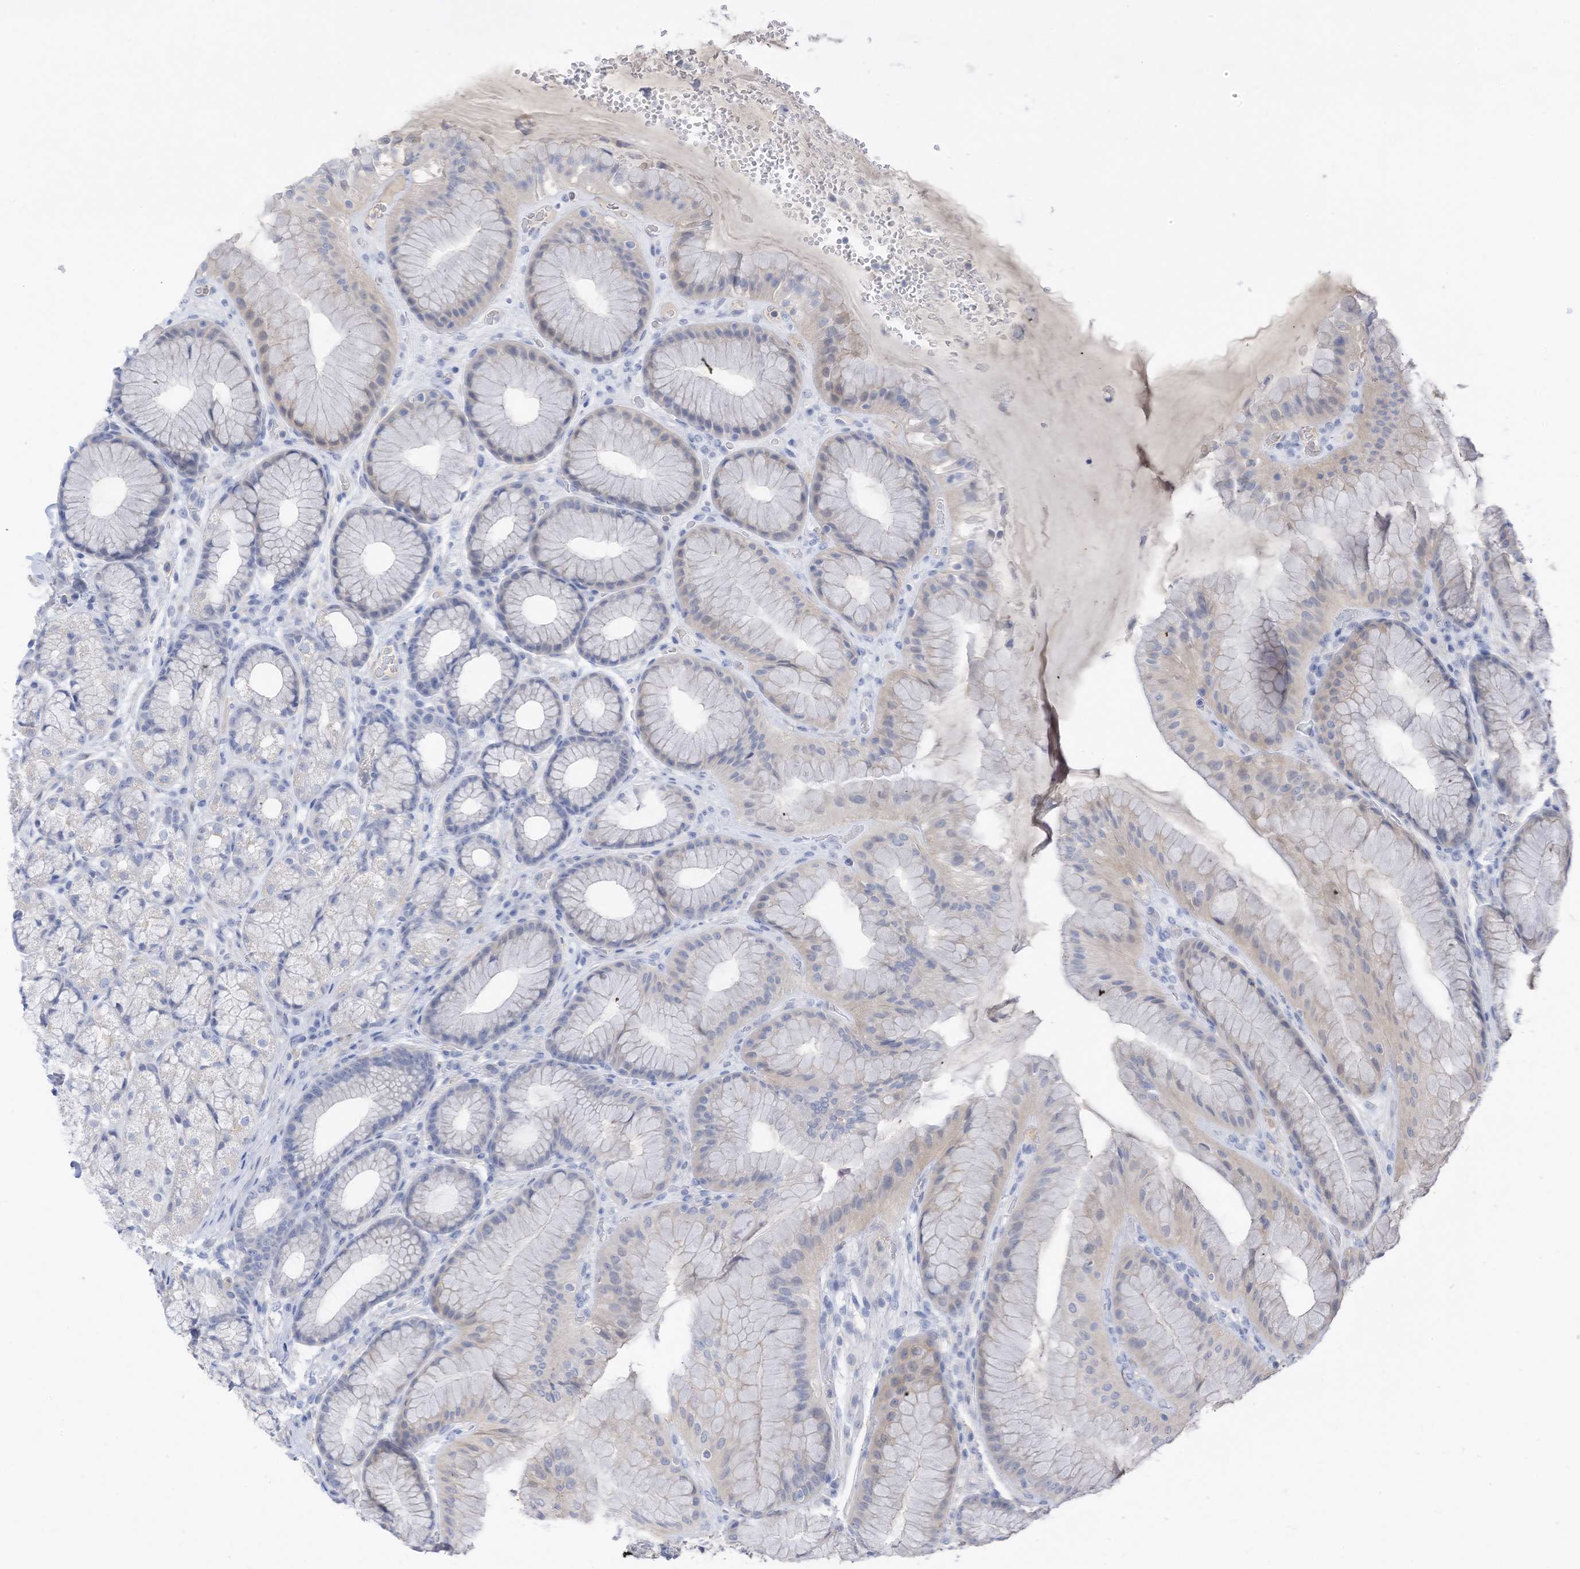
{"staining": {"intensity": "negative", "quantity": "none", "location": "none"}, "tissue": "stomach", "cell_type": "Glandular cells", "image_type": "normal", "snomed": [{"axis": "morphology", "description": "Normal tissue, NOS"}, {"axis": "topography", "description": "Stomach"}], "caption": "An IHC histopathology image of benign stomach is shown. There is no staining in glandular cells of stomach.", "gene": "SLFN14", "patient": {"sex": "male", "age": 57}}